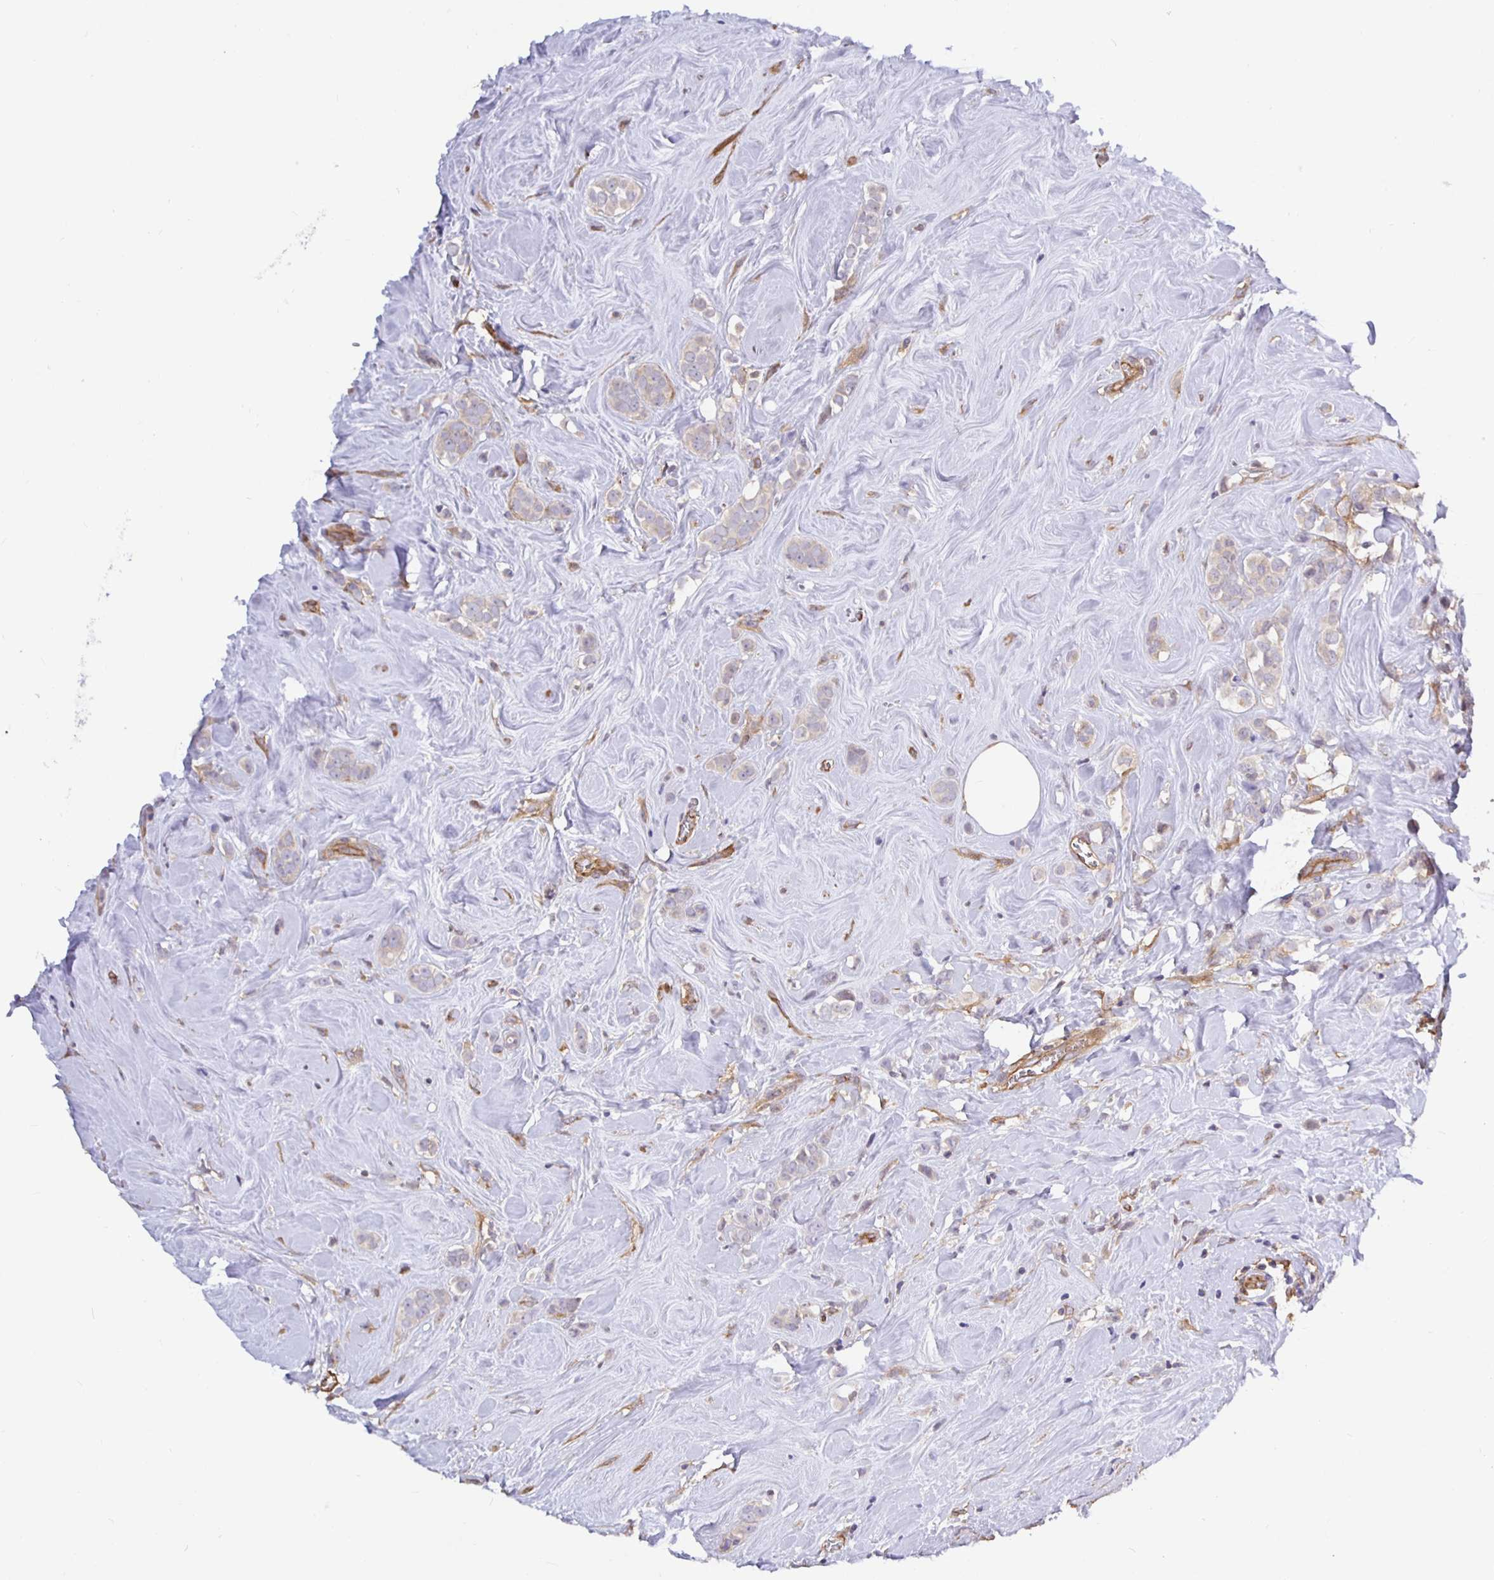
{"staining": {"intensity": "weak", "quantity": "25%-75%", "location": "cytoplasmic/membranous"}, "tissue": "breast cancer", "cell_type": "Tumor cells", "image_type": "cancer", "snomed": [{"axis": "morphology", "description": "Duct carcinoma"}, {"axis": "topography", "description": "Breast"}], "caption": "Breast cancer was stained to show a protein in brown. There is low levels of weak cytoplasmic/membranous expression in about 25%-75% of tumor cells. The staining was performed using DAB (3,3'-diaminobenzidine) to visualize the protein expression in brown, while the nuclei were stained in blue with hematoxylin (Magnification: 20x).", "gene": "ARHGEF39", "patient": {"sex": "female", "age": 80}}